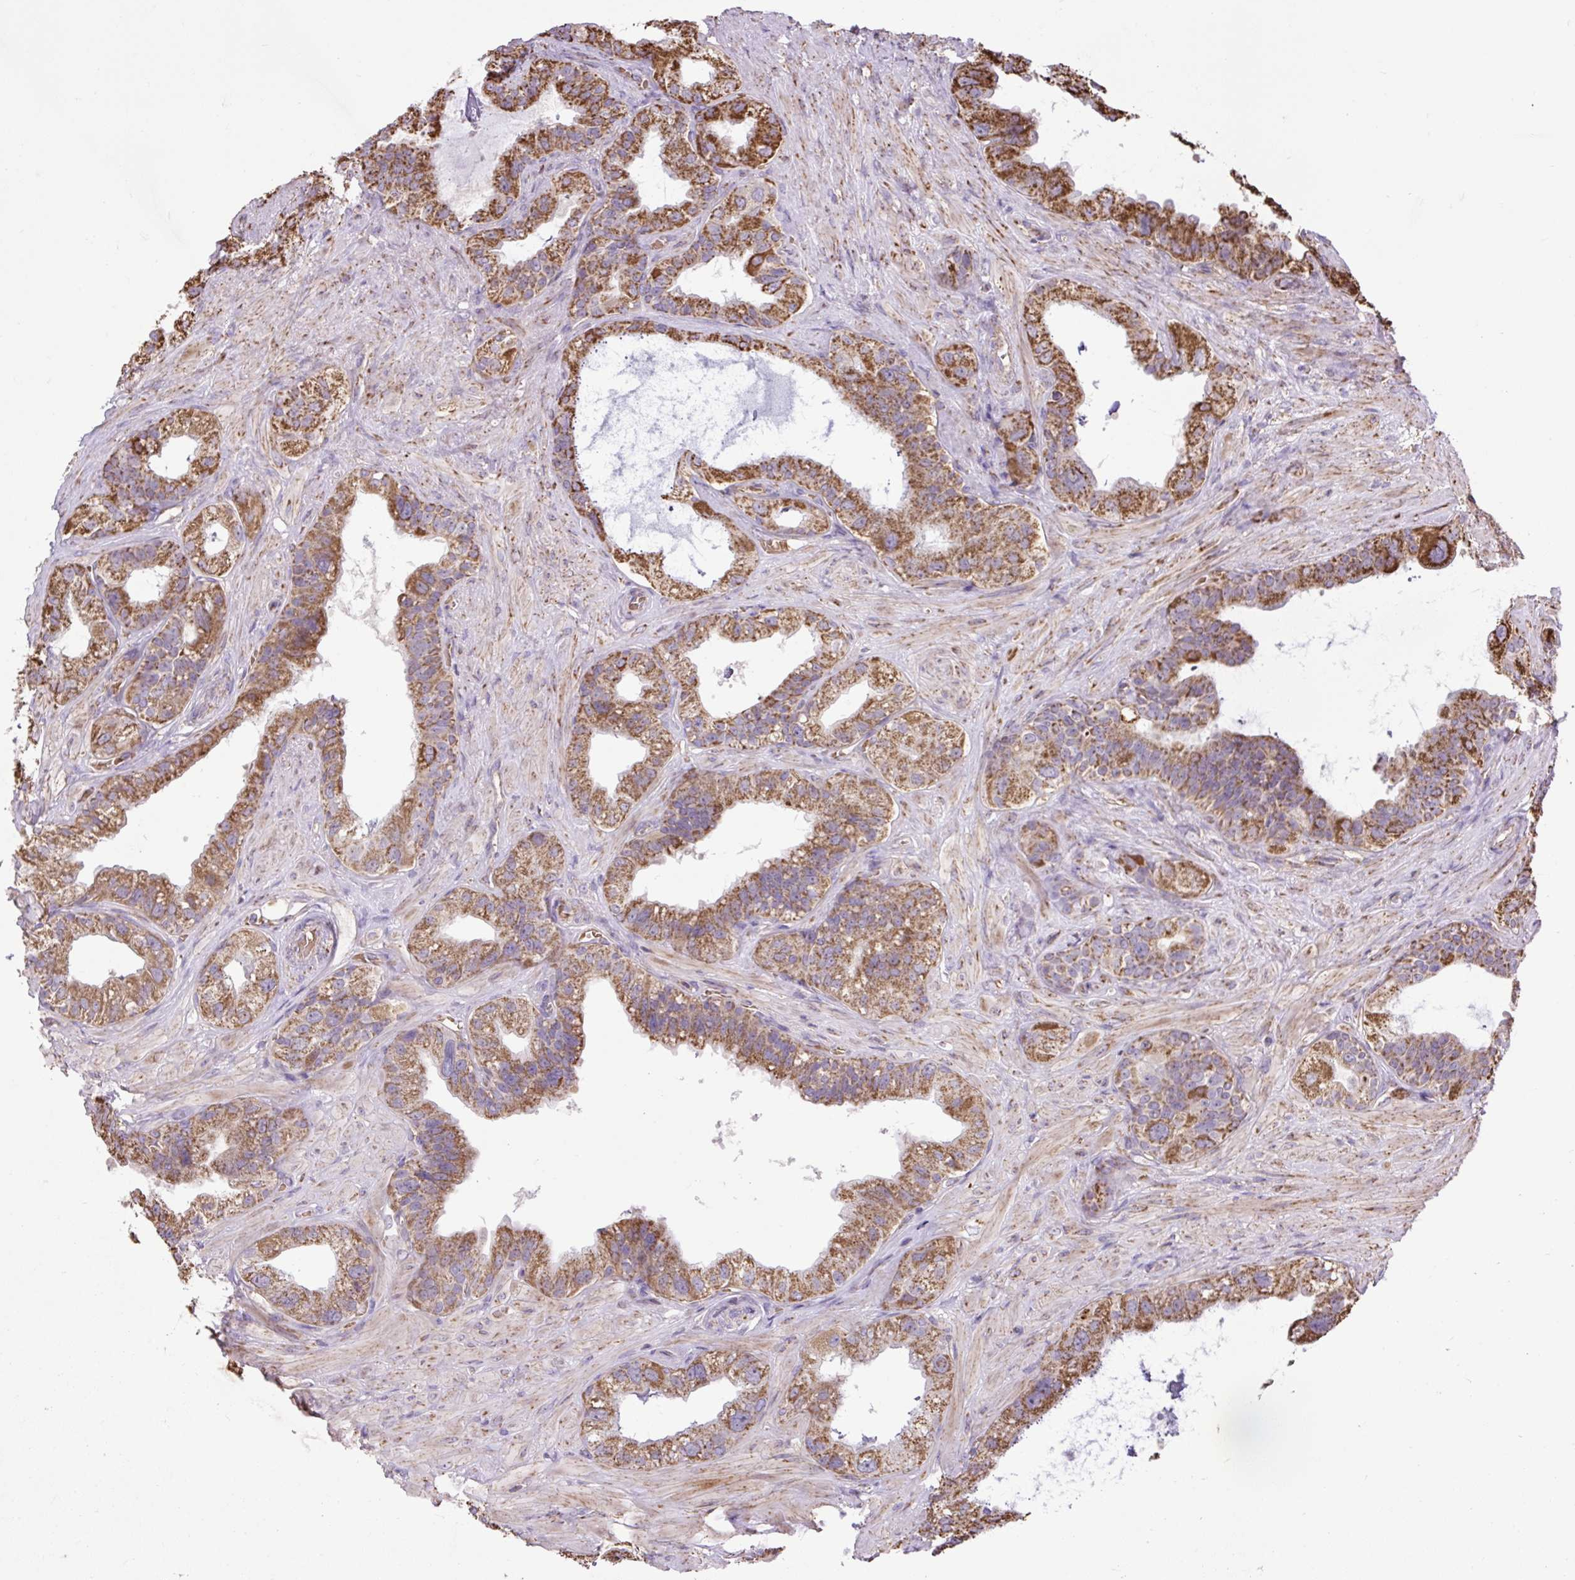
{"staining": {"intensity": "strong", "quantity": ">75%", "location": "cytoplasmic/membranous"}, "tissue": "seminal vesicle", "cell_type": "Glandular cells", "image_type": "normal", "snomed": [{"axis": "morphology", "description": "Normal tissue, NOS"}, {"axis": "topography", "description": "Seminal veicle"}, {"axis": "topography", "description": "Peripheral nerve tissue"}], "caption": "A micrograph of seminal vesicle stained for a protein displays strong cytoplasmic/membranous brown staining in glandular cells. The protein of interest is shown in brown color, while the nuclei are stained blue.", "gene": "PLCG1", "patient": {"sex": "male", "age": 76}}